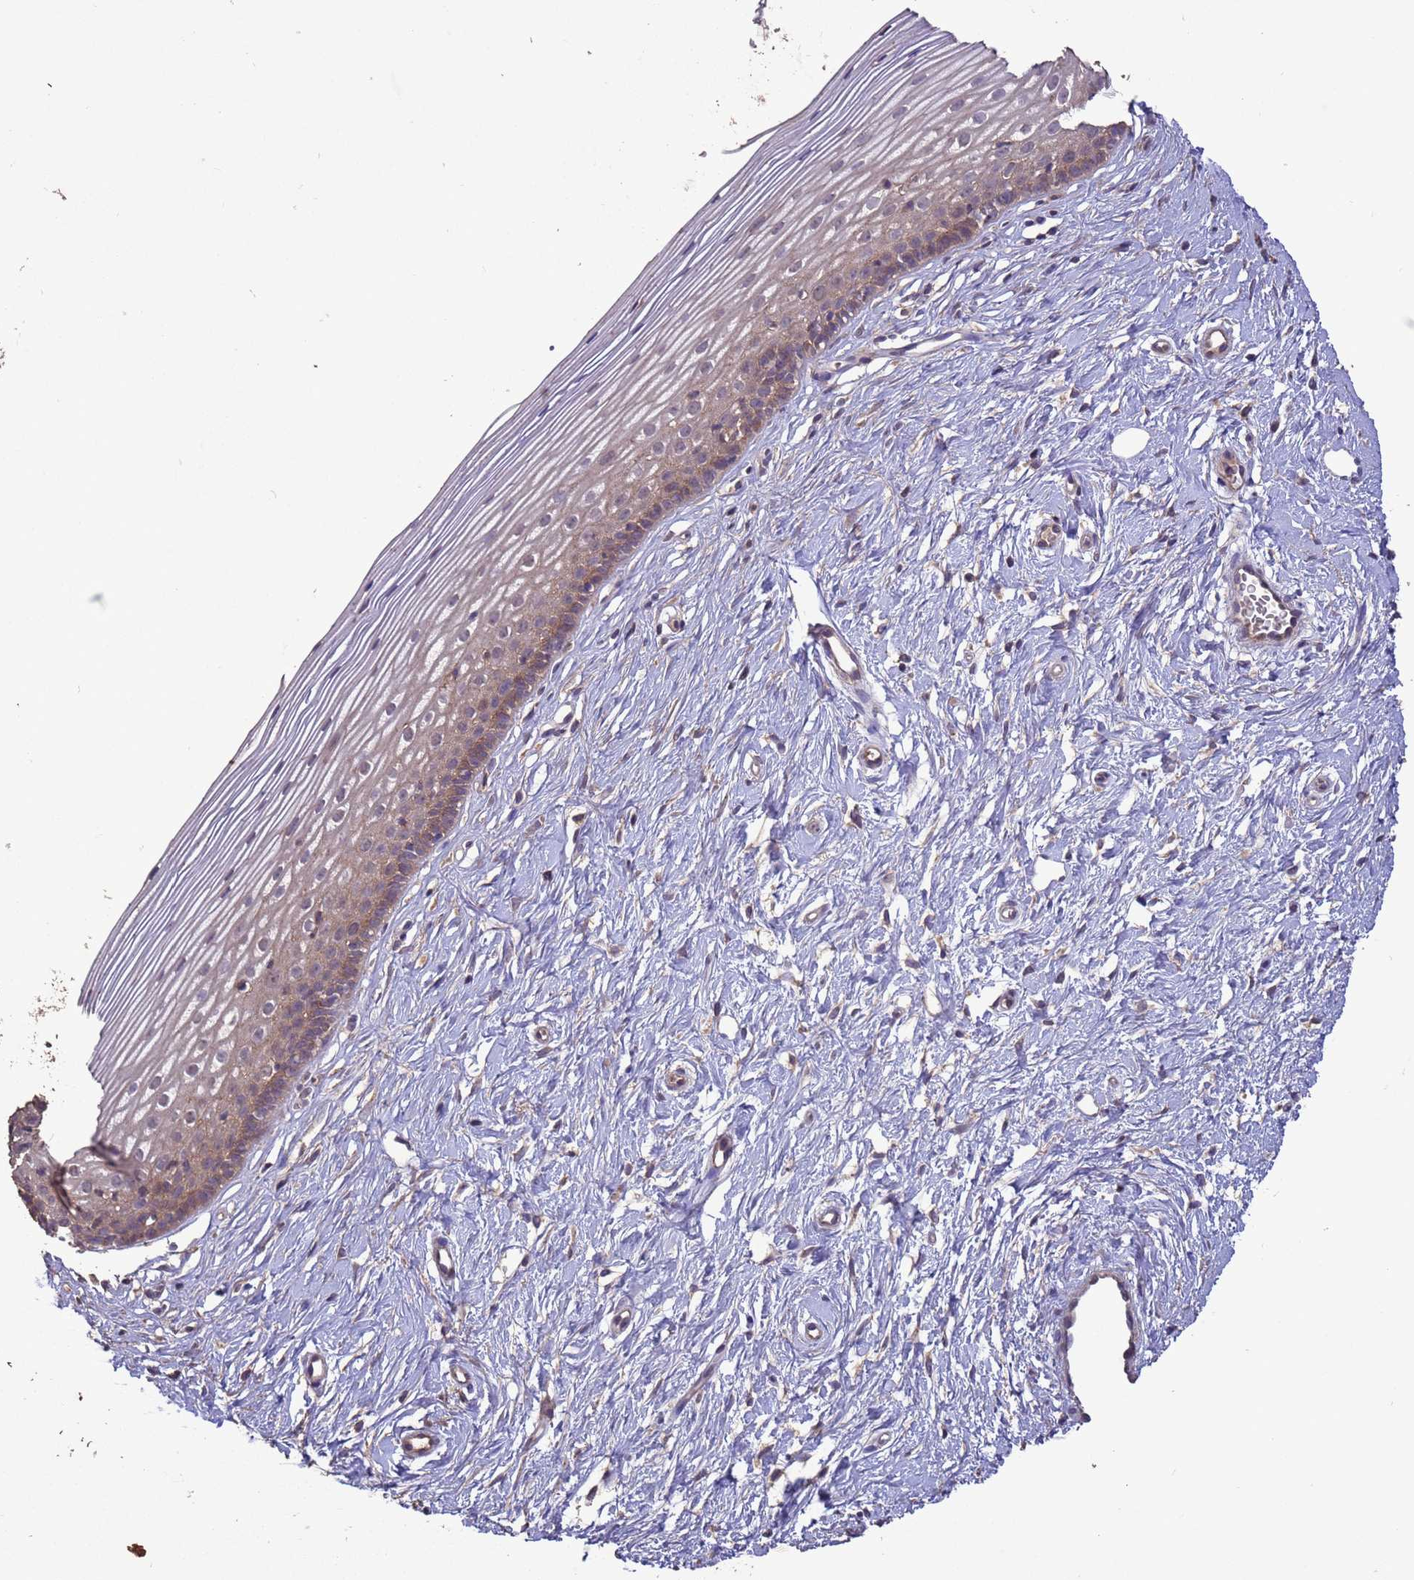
{"staining": {"intensity": "weak", "quantity": "<25%", "location": "cytoplasmic/membranous"}, "tissue": "cervix", "cell_type": "Glandular cells", "image_type": "normal", "snomed": [{"axis": "morphology", "description": "Normal tissue, NOS"}, {"axis": "topography", "description": "Cervix"}], "caption": "DAB immunohistochemical staining of unremarkable human cervix displays no significant expression in glandular cells.", "gene": "SLC9B2", "patient": {"sex": "female", "age": 40}}